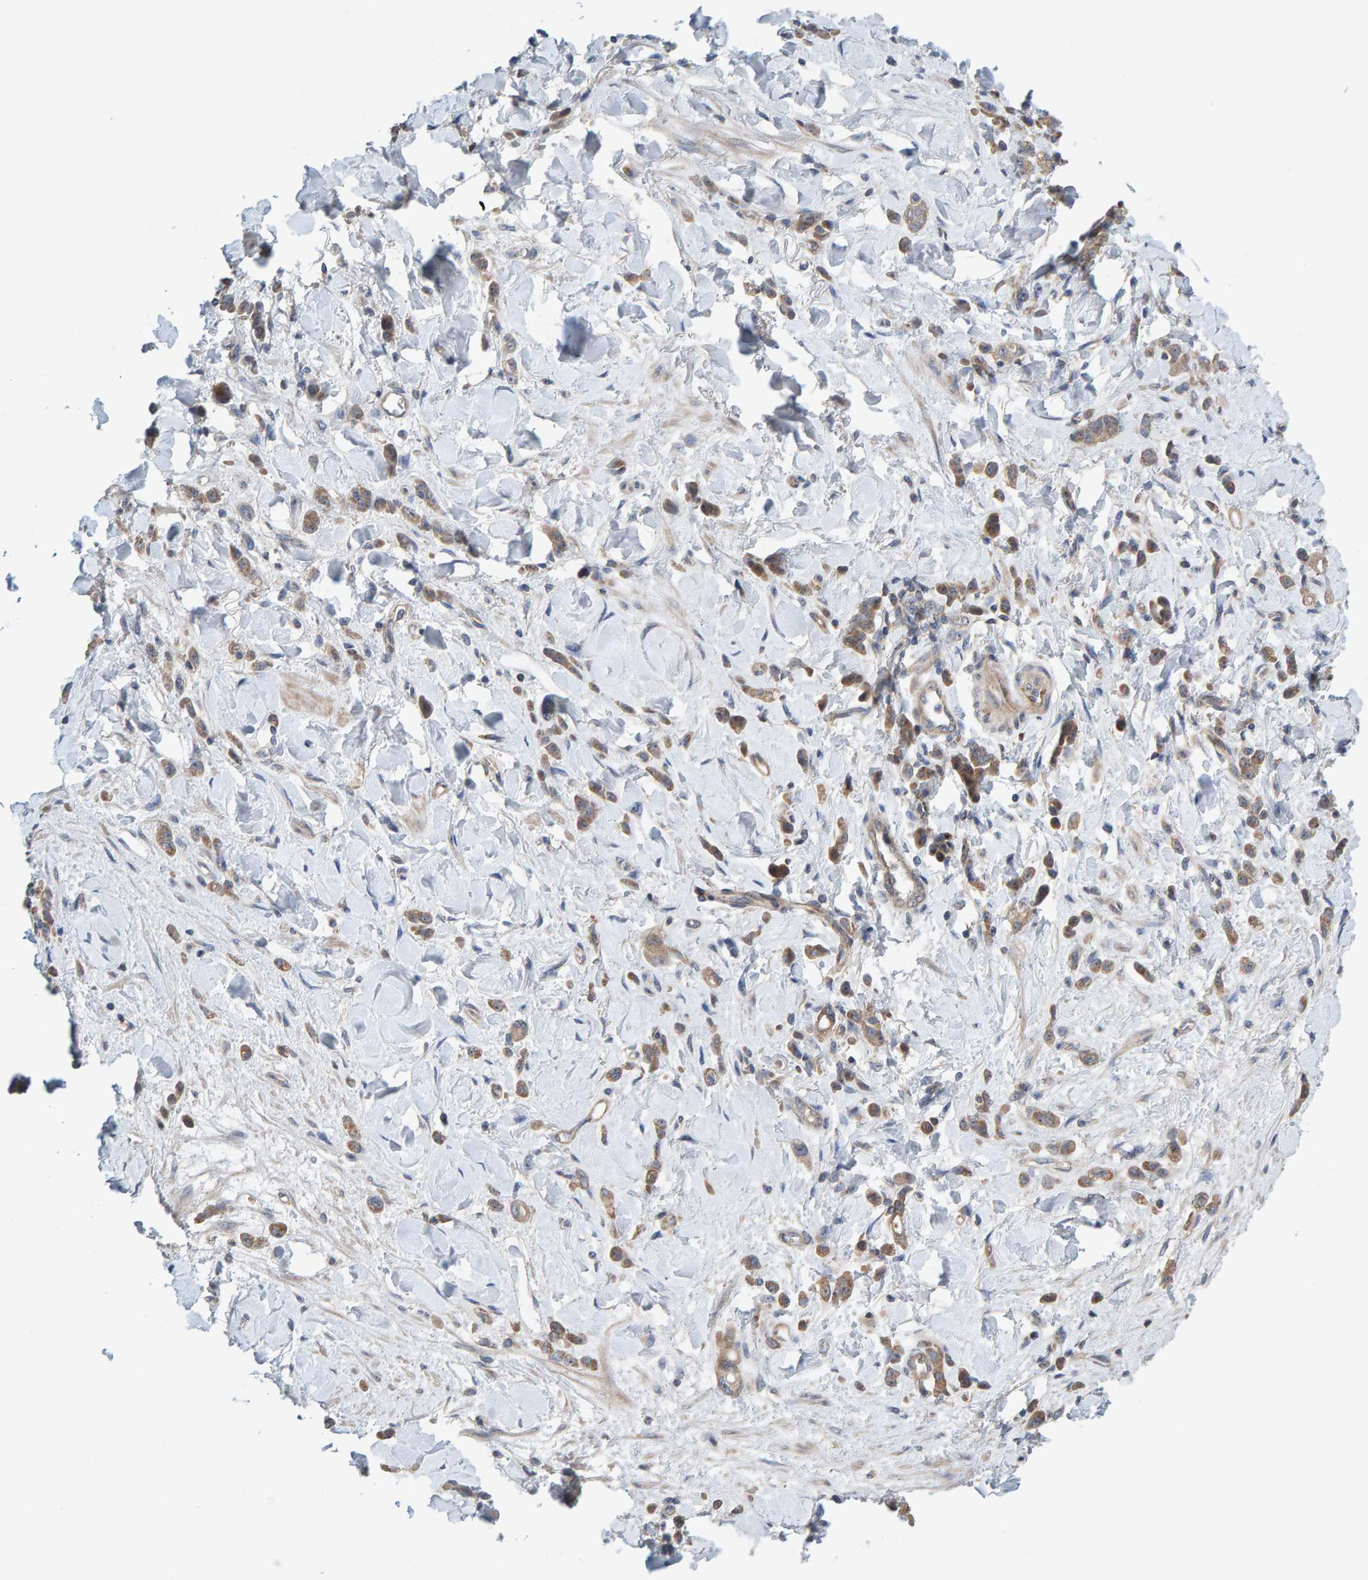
{"staining": {"intensity": "moderate", "quantity": ">75%", "location": "cytoplasmic/membranous"}, "tissue": "stomach cancer", "cell_type": "Tumor cells", "image_type": "cancer", "snomed": [{"axis": "morphology", "description": "Normal tissue, NOS"}, {"axis": "morphology", "description": "Adenocarcinoma, NOS"}, {"axis": "topography", "description": "Stomach"}], "caption": "Stomach cancer stained with immunohistochemistry (IHC) shows moderate cytoplasmic/membranous staining in about >75% of tumor cells. (brown staining indicates protein expression, while blue staining denotes nuclei).", "gene": "CCM2", "patient": {"sex": "male", "age": 82}}